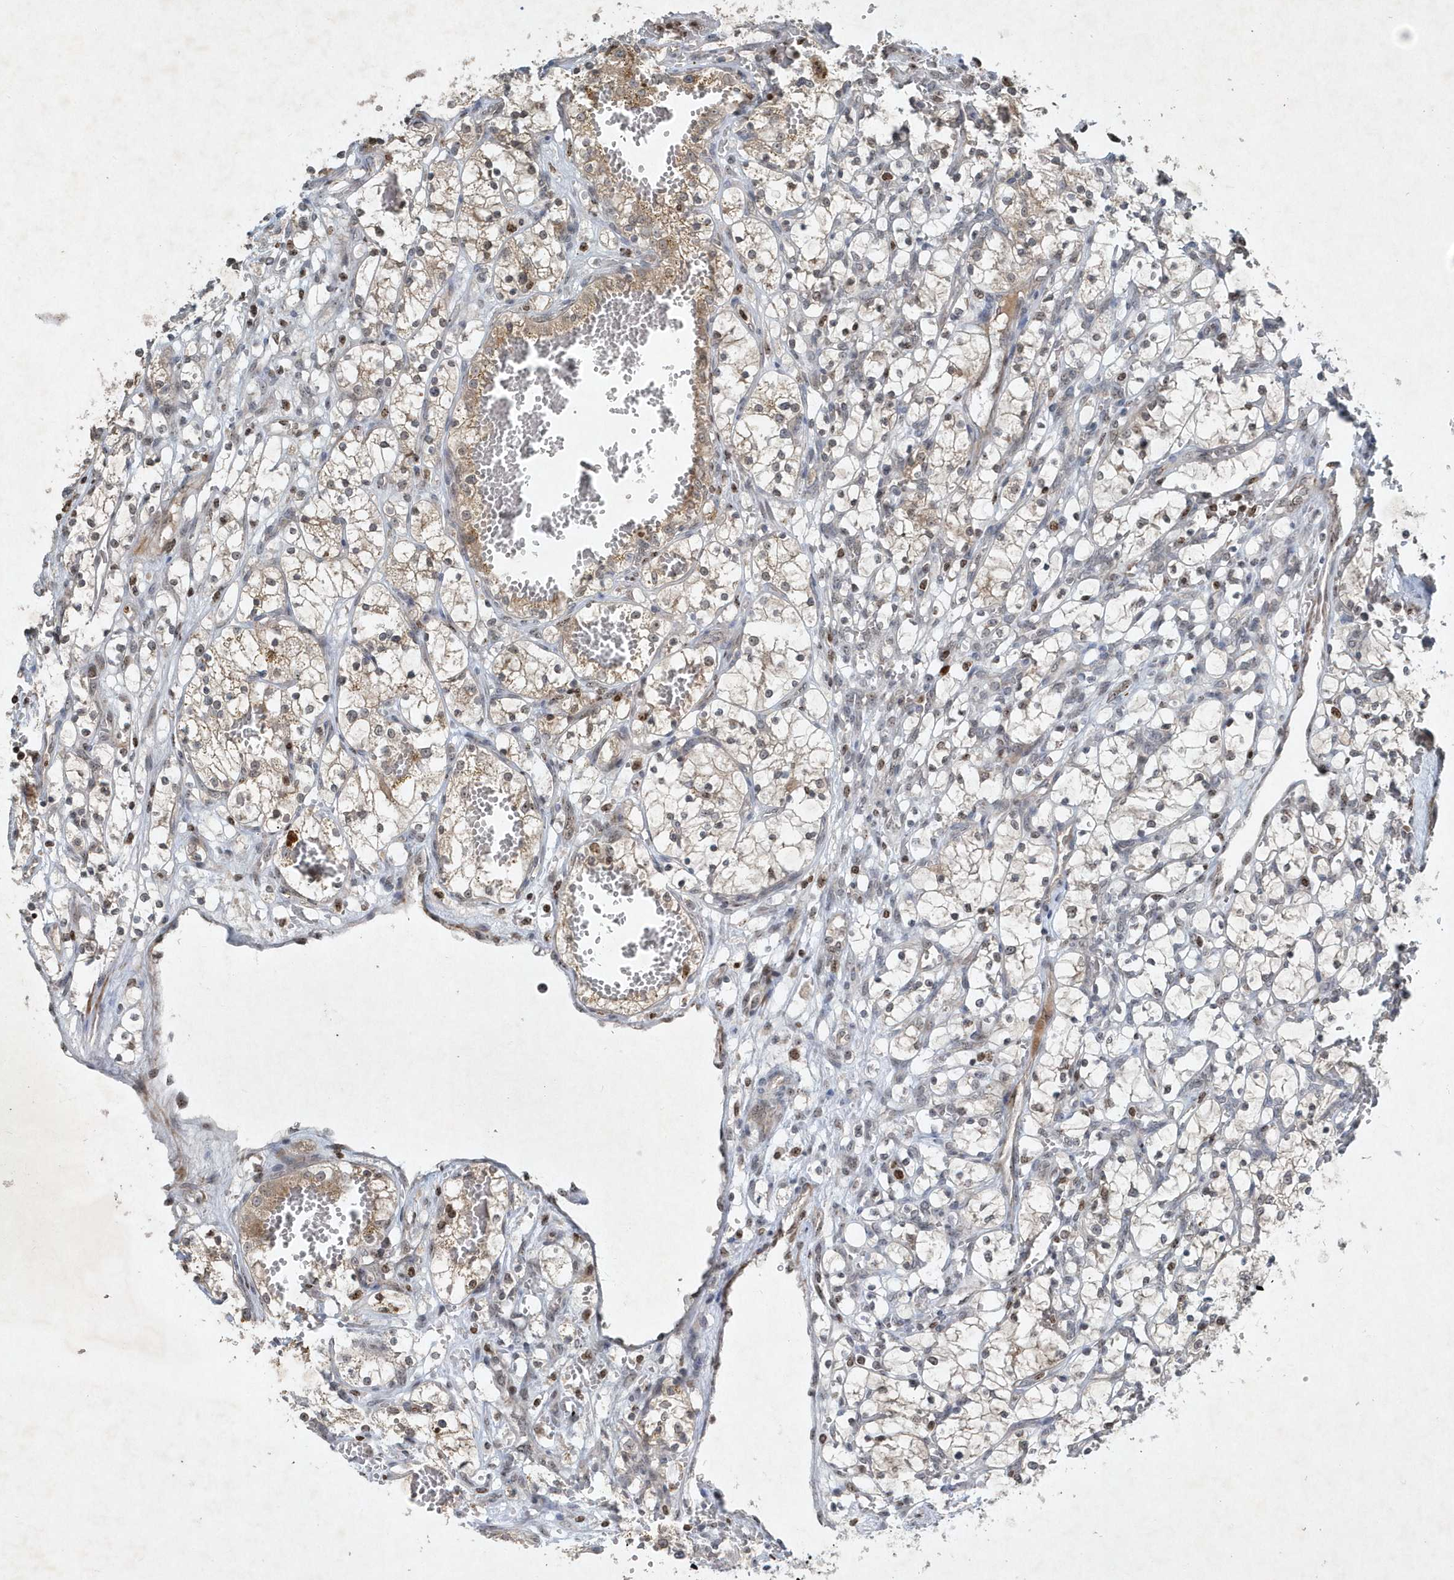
{"staining": {"intensity": "weak", "quantity": "<25%", "location": "cytoplasmic/membranous"}, "tissue": "renal cancer", "cell_type": "Tumor cells", "image_type": "cancer", "snomed": [{"axis": "morphology", "description": "Adenocarcinoma, NOS"}, {"axis": "topography", "description": "Kidney"}], "caption": "Human adenocarcinoma (renal) stained for a protein using immunohistochemistry displays no positivity in tumor cells.", "gene": "QTRT2", "patient": {"sex": "female", "age": 69}}